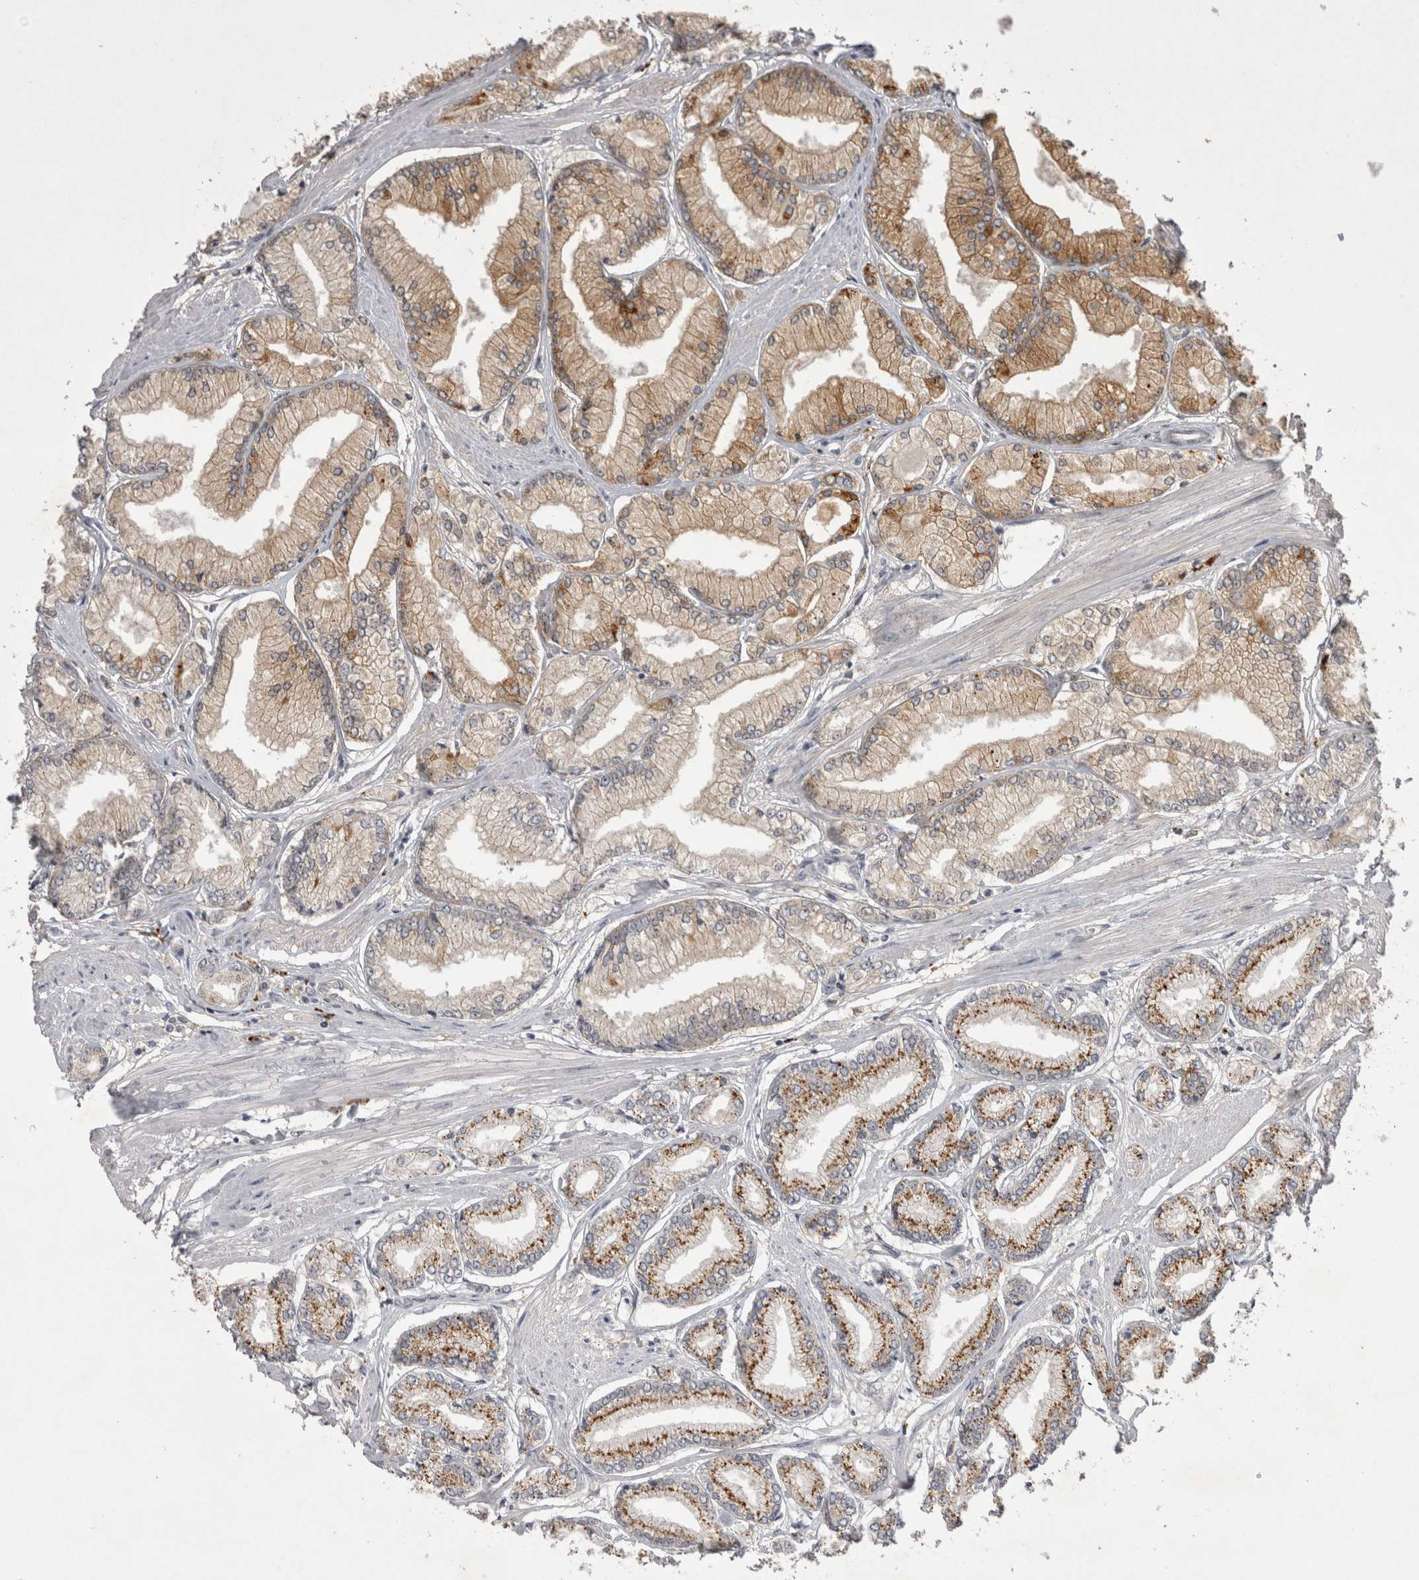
{"staining": {"intensity": "moderate", "quantity": ">75%", "location": "cytoplasmic/membranous"}, "tissue": "prostate cancer", "cell_type": "Tumor cells", "image_type": "cancer", "snomed": [{"axis": "morphology", "description": "Adenocarcinoma, Low grade"}, {"axis": "topography", "description": "Prostate"}], "caption": "Human low-grade adenocarcinoma (prostate) stained with a brown dye exhibits moderate cytoplasmic/membranous positive positivity in approximately >75% of tumor cells.", "gene": "CTBS", "patient": {"sex": "male", "age": 52}}